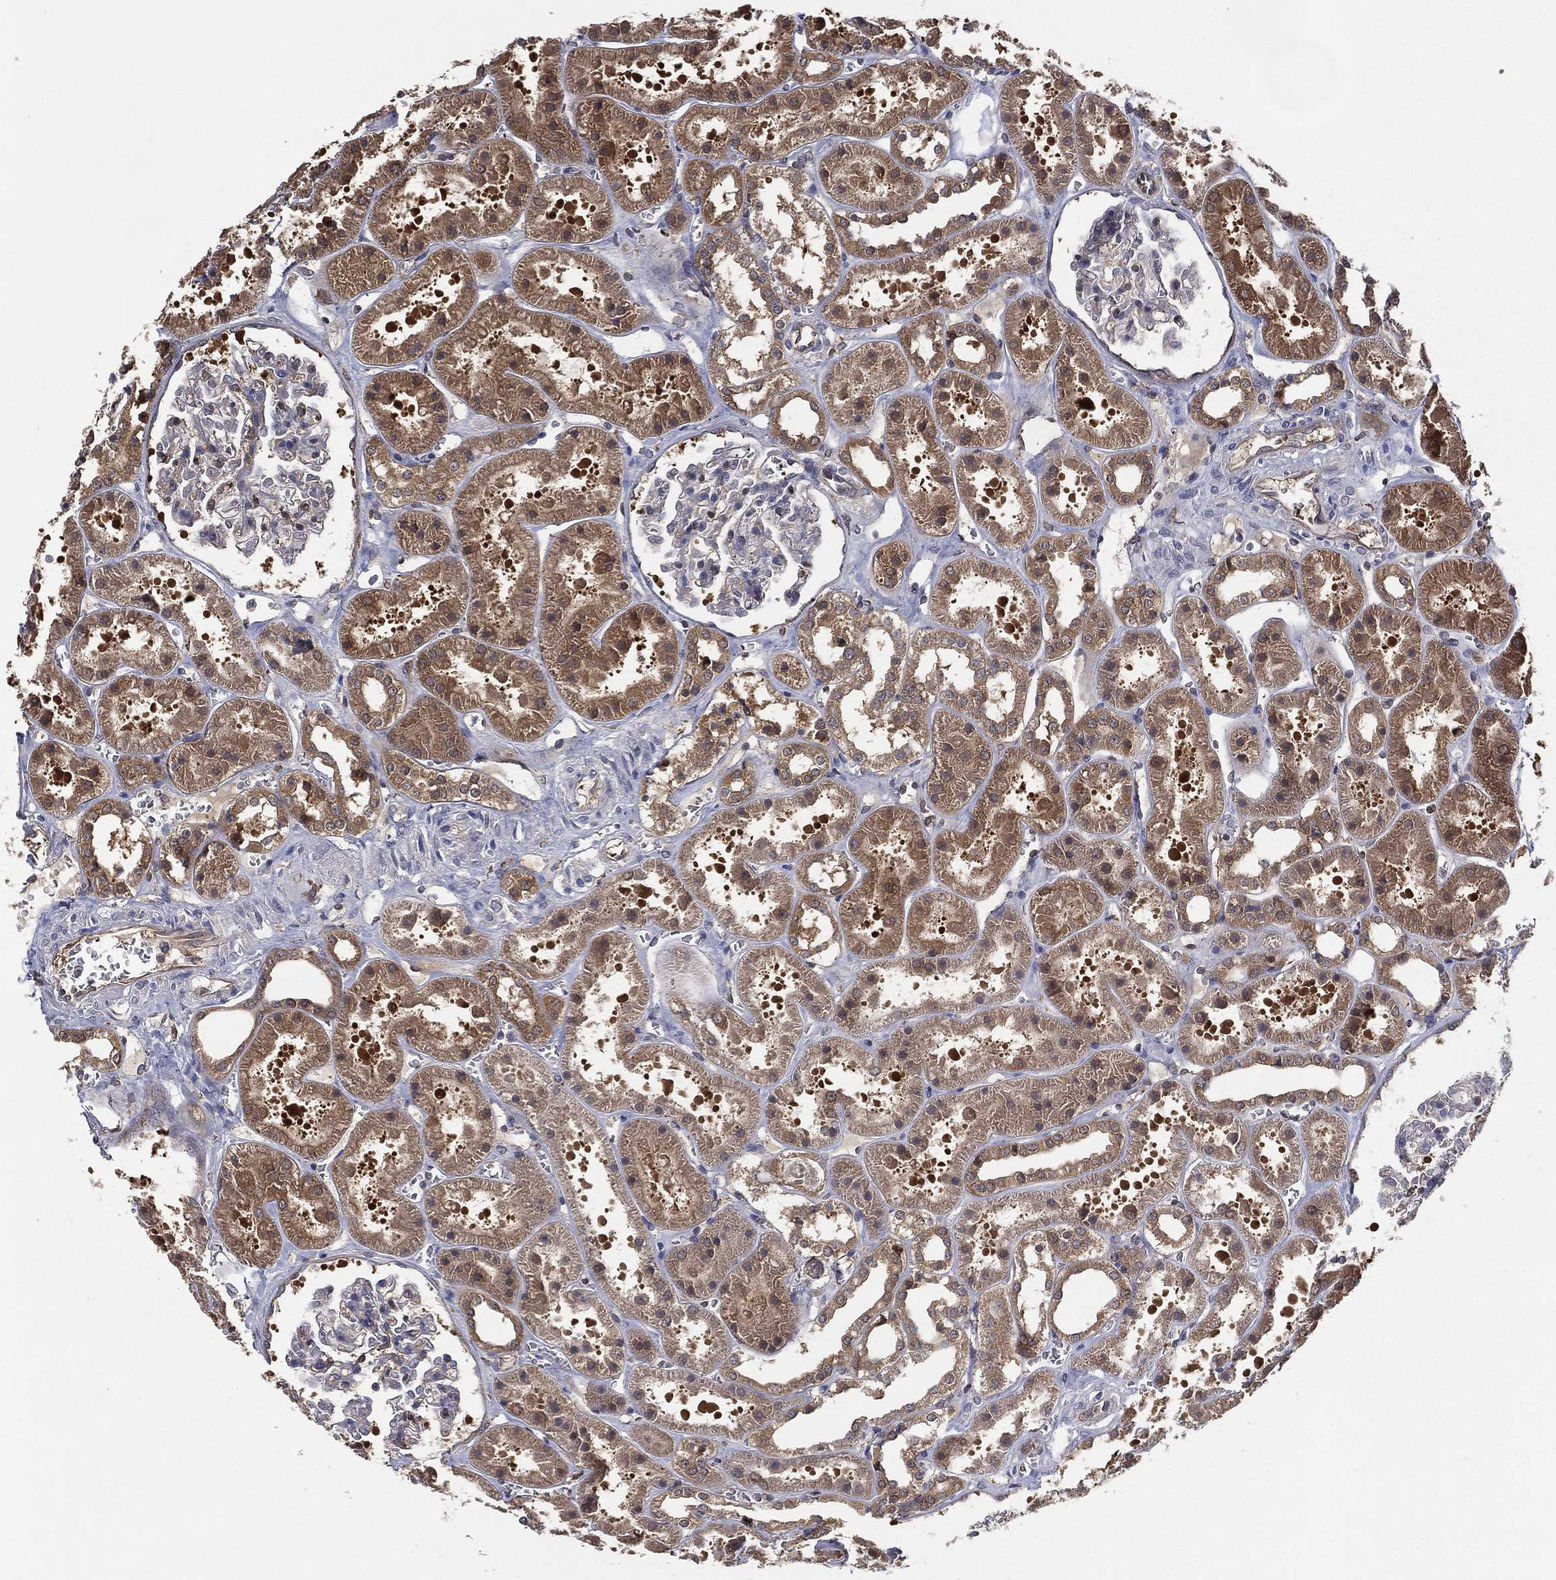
{"staining": {"intensity": "weak", "quantity": "<25%", "location": "cytoplasmic/membranous"}, "tissue": "kidney", "cell_type": "Cells in glomeruli", "image_type": "normal", "snomed": [{"axis": "morphology", "description": "Normal tissue, NOS"}, {"axis": "topography", "description": "Kidney"}], "caption": "IHC micrograph of benign kidney: human kidney stained with DAB (3,3'-diaminobenzidine) shows no significant protein staining in cells in glomeruli. Nuclei are stained in blue.", "gene": "PSMG4", "patient": {"sex": "female", "age": 41}}